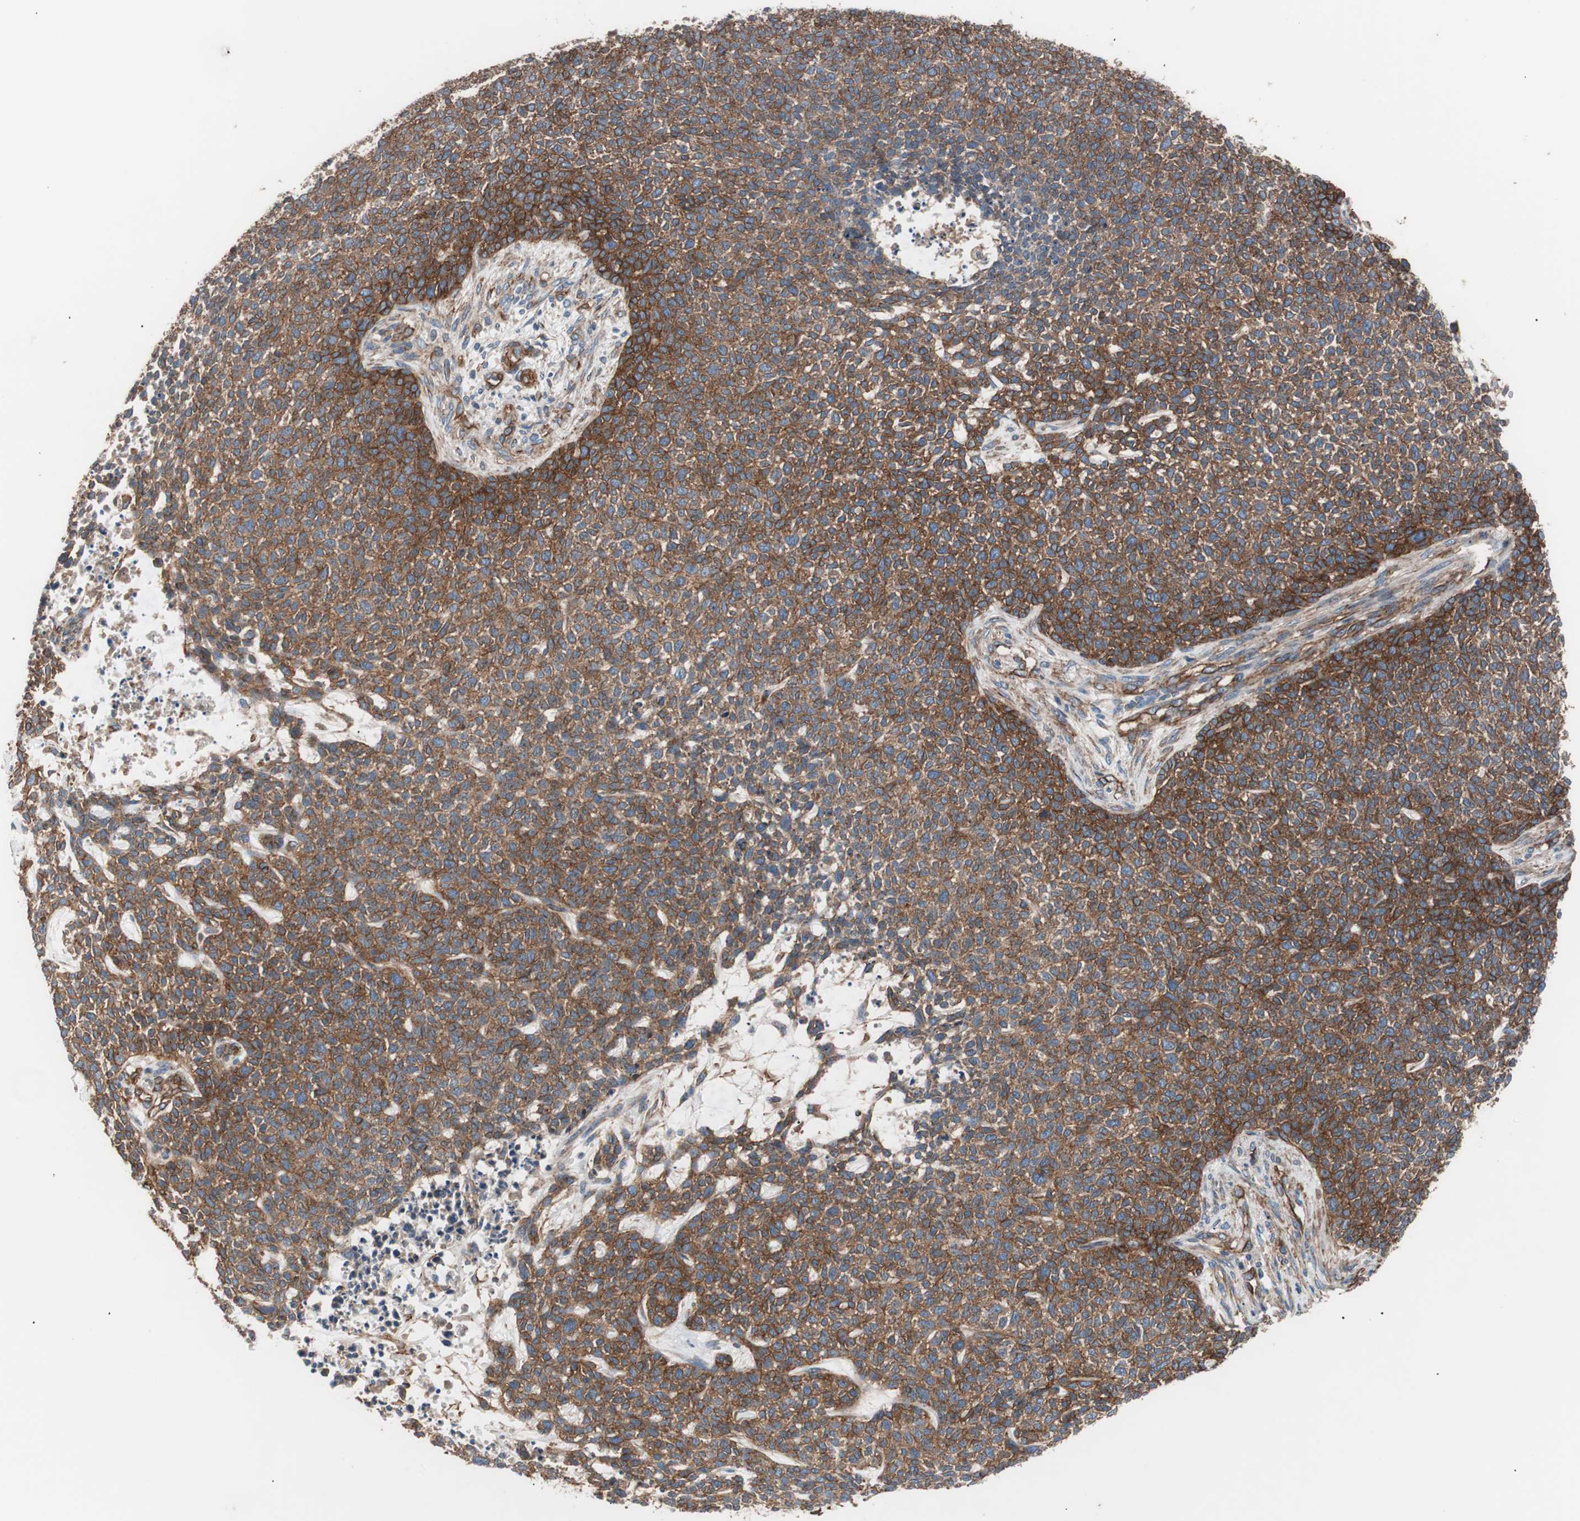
{"staining": {"intensity": "moderate", "quantity": ">75%", "location": "cytoplasmic/membranous"}, "tissue": "skin cancer", "cell_type": "Tumor cells", "image_type": "cancer", "snomed": [{"axis": "morphology", "description": "Basal cell carcinoma"}, {"axis": "topography", "description": "Skin"}], "caption": "Human skin cancer (basal cell carcinoma) stained with a brown dye shows moderate cytoplasmic/membranous positive positivity in about >75% of tumor cells.", "gene": "SPINT1", "patient": {"sex": "female", "age": 84}}